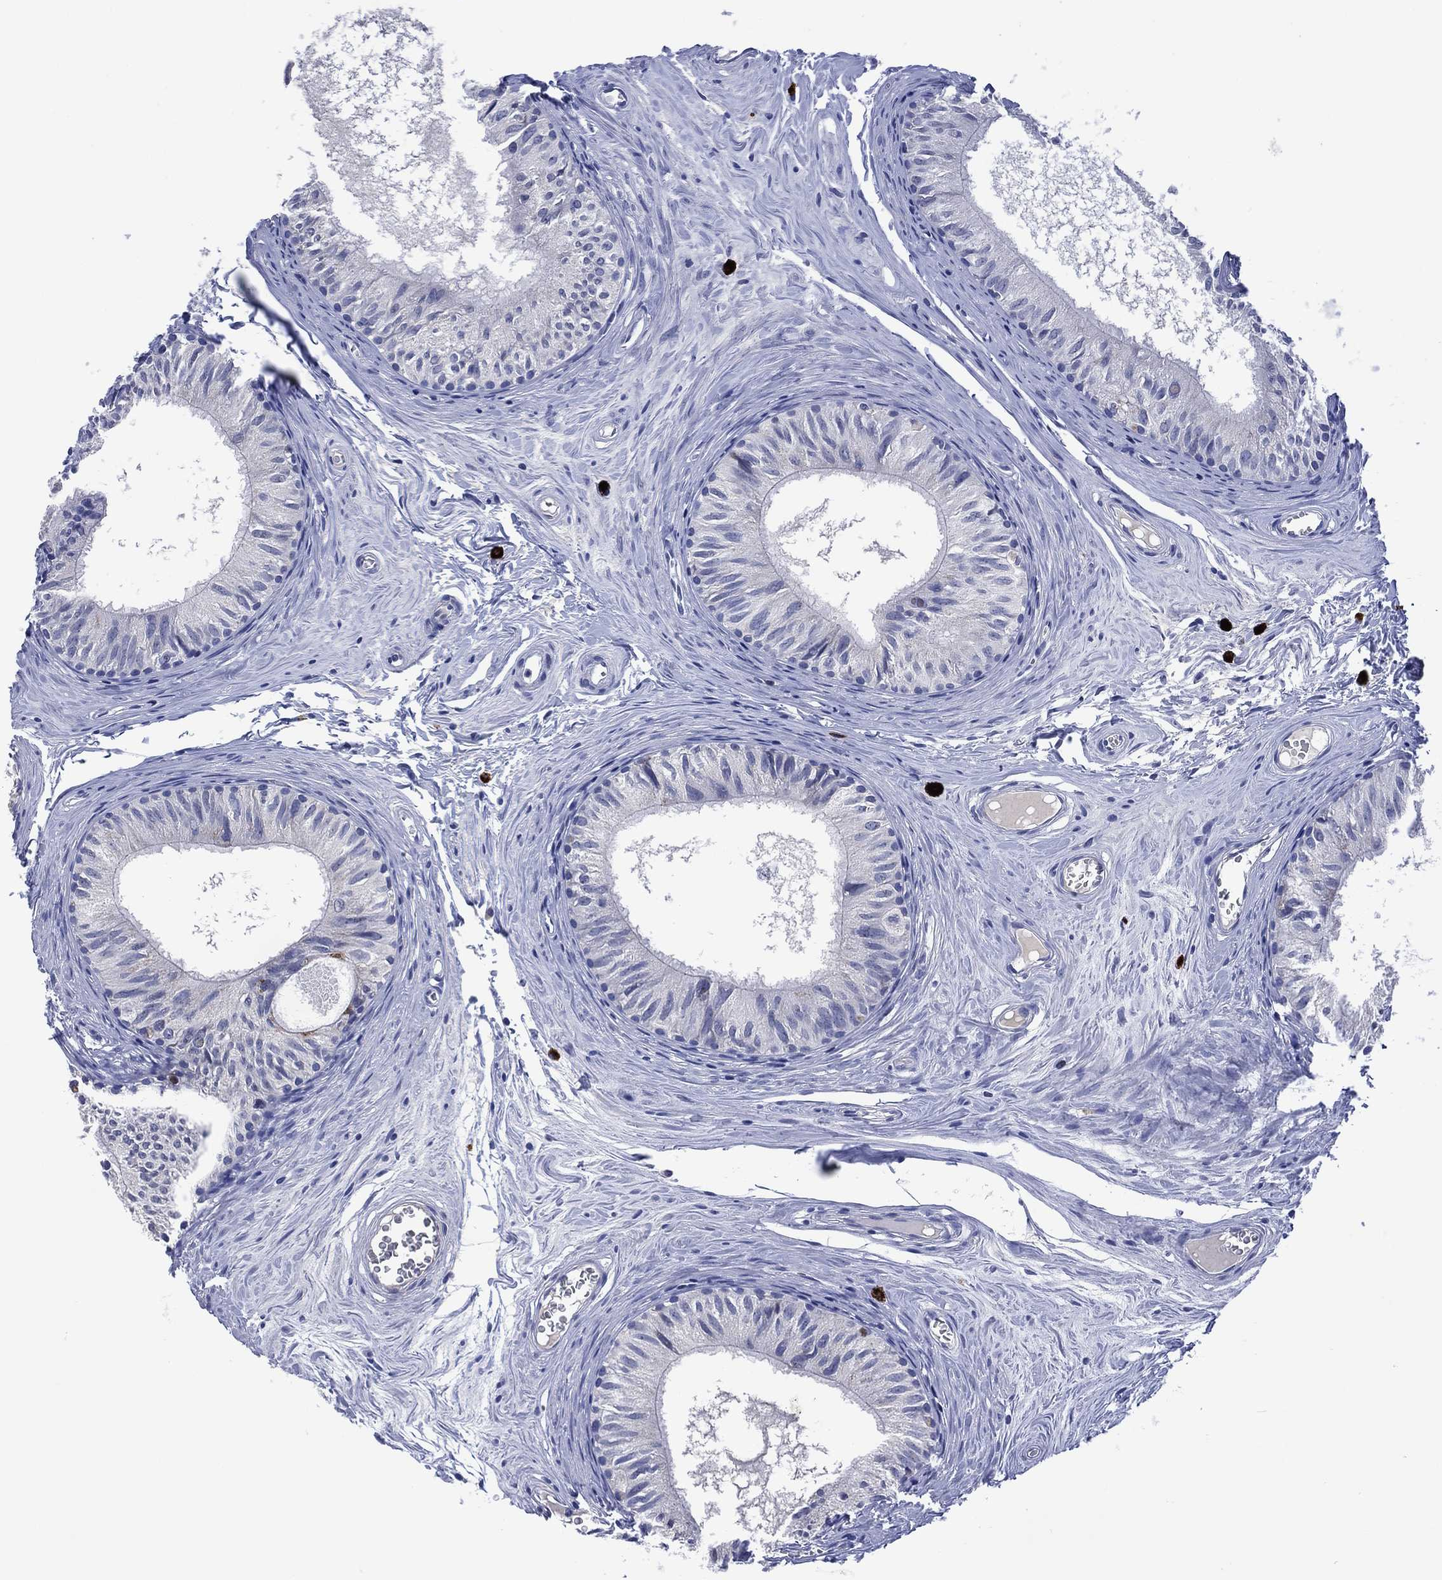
{"staining": {"intensity": "negative", "quantity": "none", "location": "none"}, "tissue": "epididymis", "cell_type": "Glandular cells", "image_type": "normal", "snomed": [{"axis": "morphology", "description": "Normal tissue, NOS"}, {"axis": "topography", "description": "Epididymis"}], "caption": "Epididymis stained for a protein using immunohistochemistry displays no expression glandular cells.", "gene": "USP26", "patient": {"sex": "male", "age": 52}}